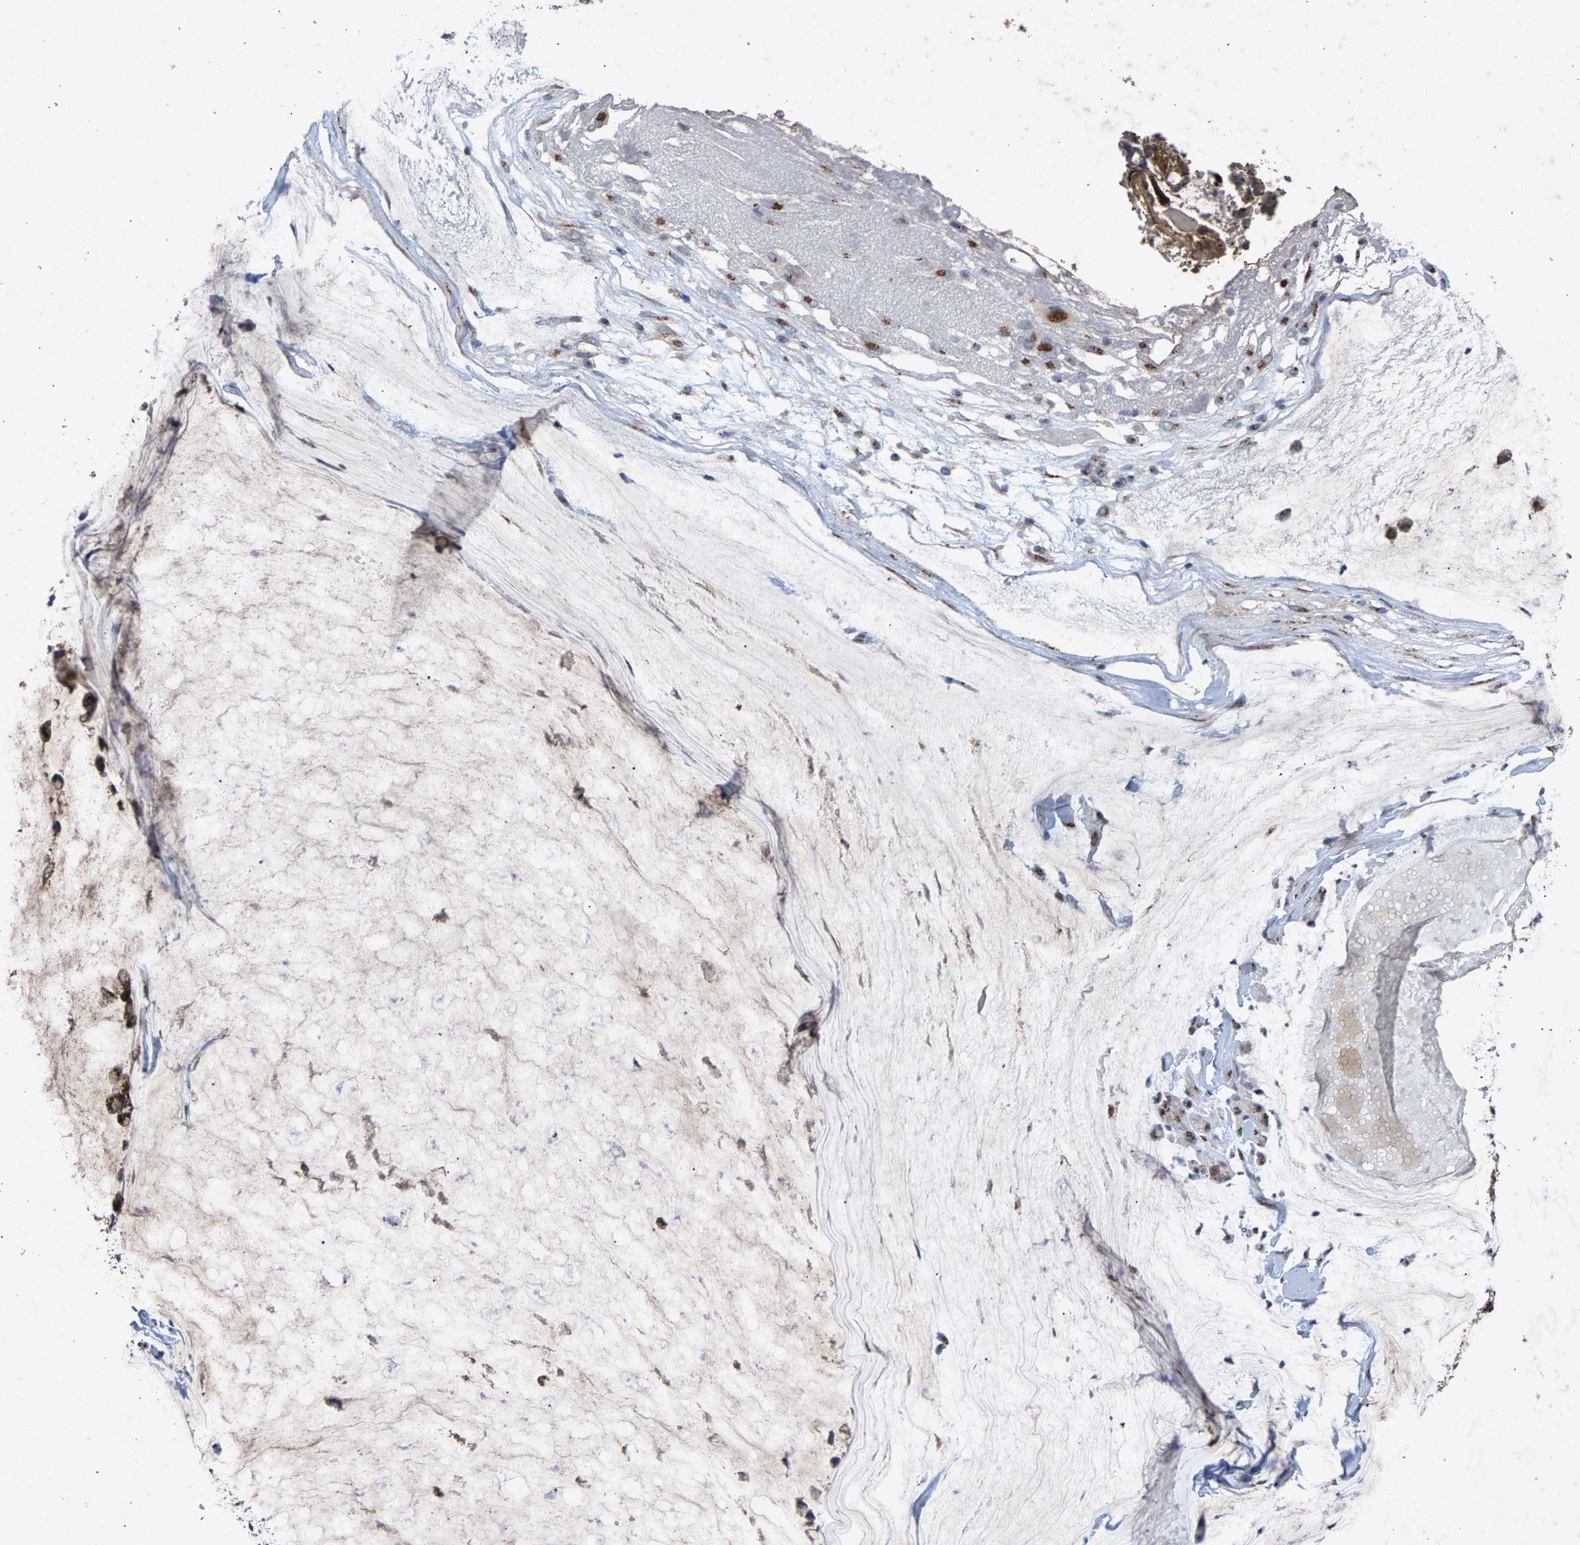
{"staining": {"intensity": "strong", "quantity": ">75%", "location": "cytoplasmic/membranous"}, "tissue": "ovarian cancer", "cell_type": "Tumor cells", "image_type": "cancer", "snomed": [{"axis": "morphology", "description": "Cystadenocarcinoma, mucinous, NOS"}, {"axis": "topography", "description": "Ovary"}], "caption": "The immunohistochemical stain highlights strong cytoplasmic/membranous expression in tumor cells of mucinous cystadenocarcinoma (ovarian) tissue. (DAB IHC with brightfield microscopy, high magnification).", "gene": "MAN2A1", "patient": {"sex": "female", "age": 39}}